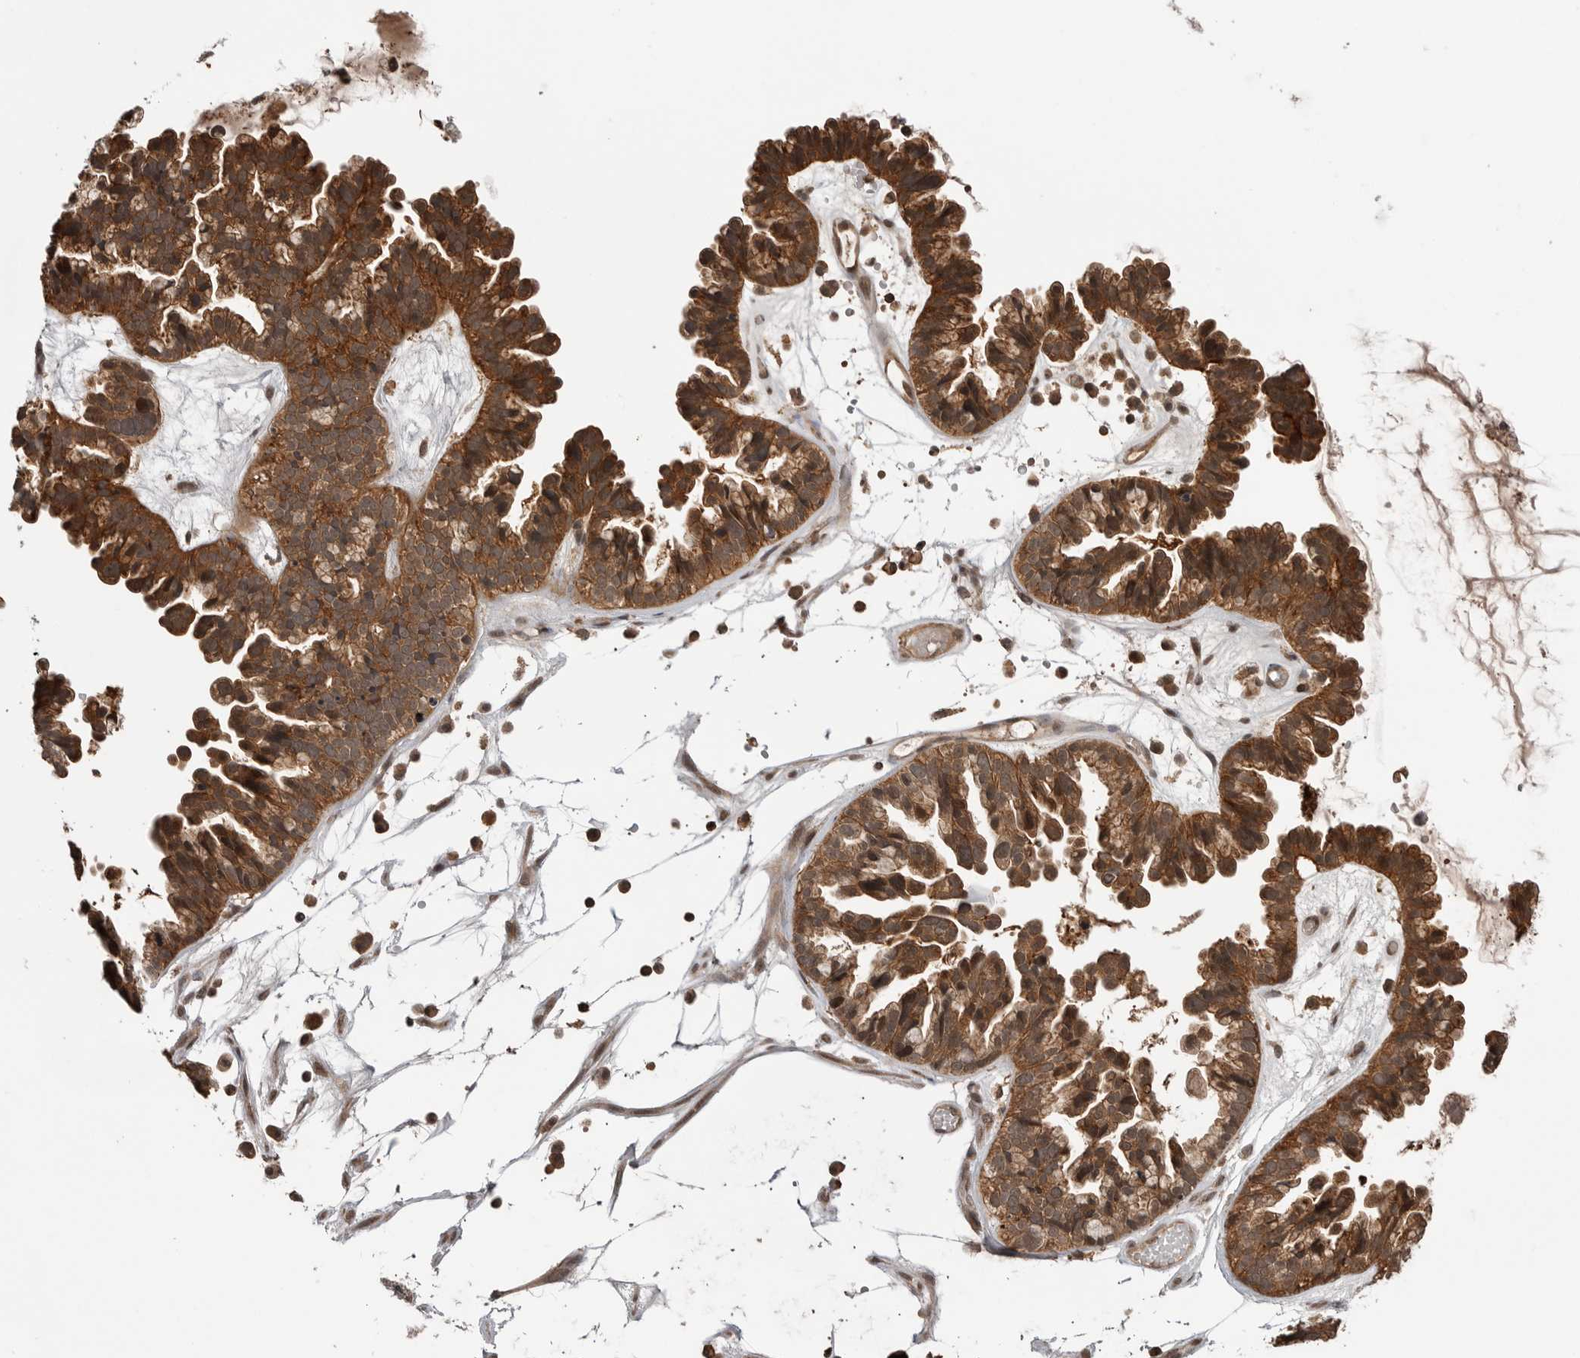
{"staining": {"intensity": "strong", "quantity": ">75%", "location": "cytoplasmic/membranous"}, "tissue": "ovarian cancer", "cell_type": "Tumor cells", "image_type": "cancer", "snomed": [{"axis": "morphology", "description": "Cystadenocarcinoma, serous, NOS"}, {"axis": "topography", "description": "Ovary"}], "caption": "Human ovarian cancer stained for a protein (brown) exhibits strong cytoplasmic/membranous positive positivity in about >75% of tumor cells.", "gene": "AOAH", "patient": {"sex": "female", "age": 56}}